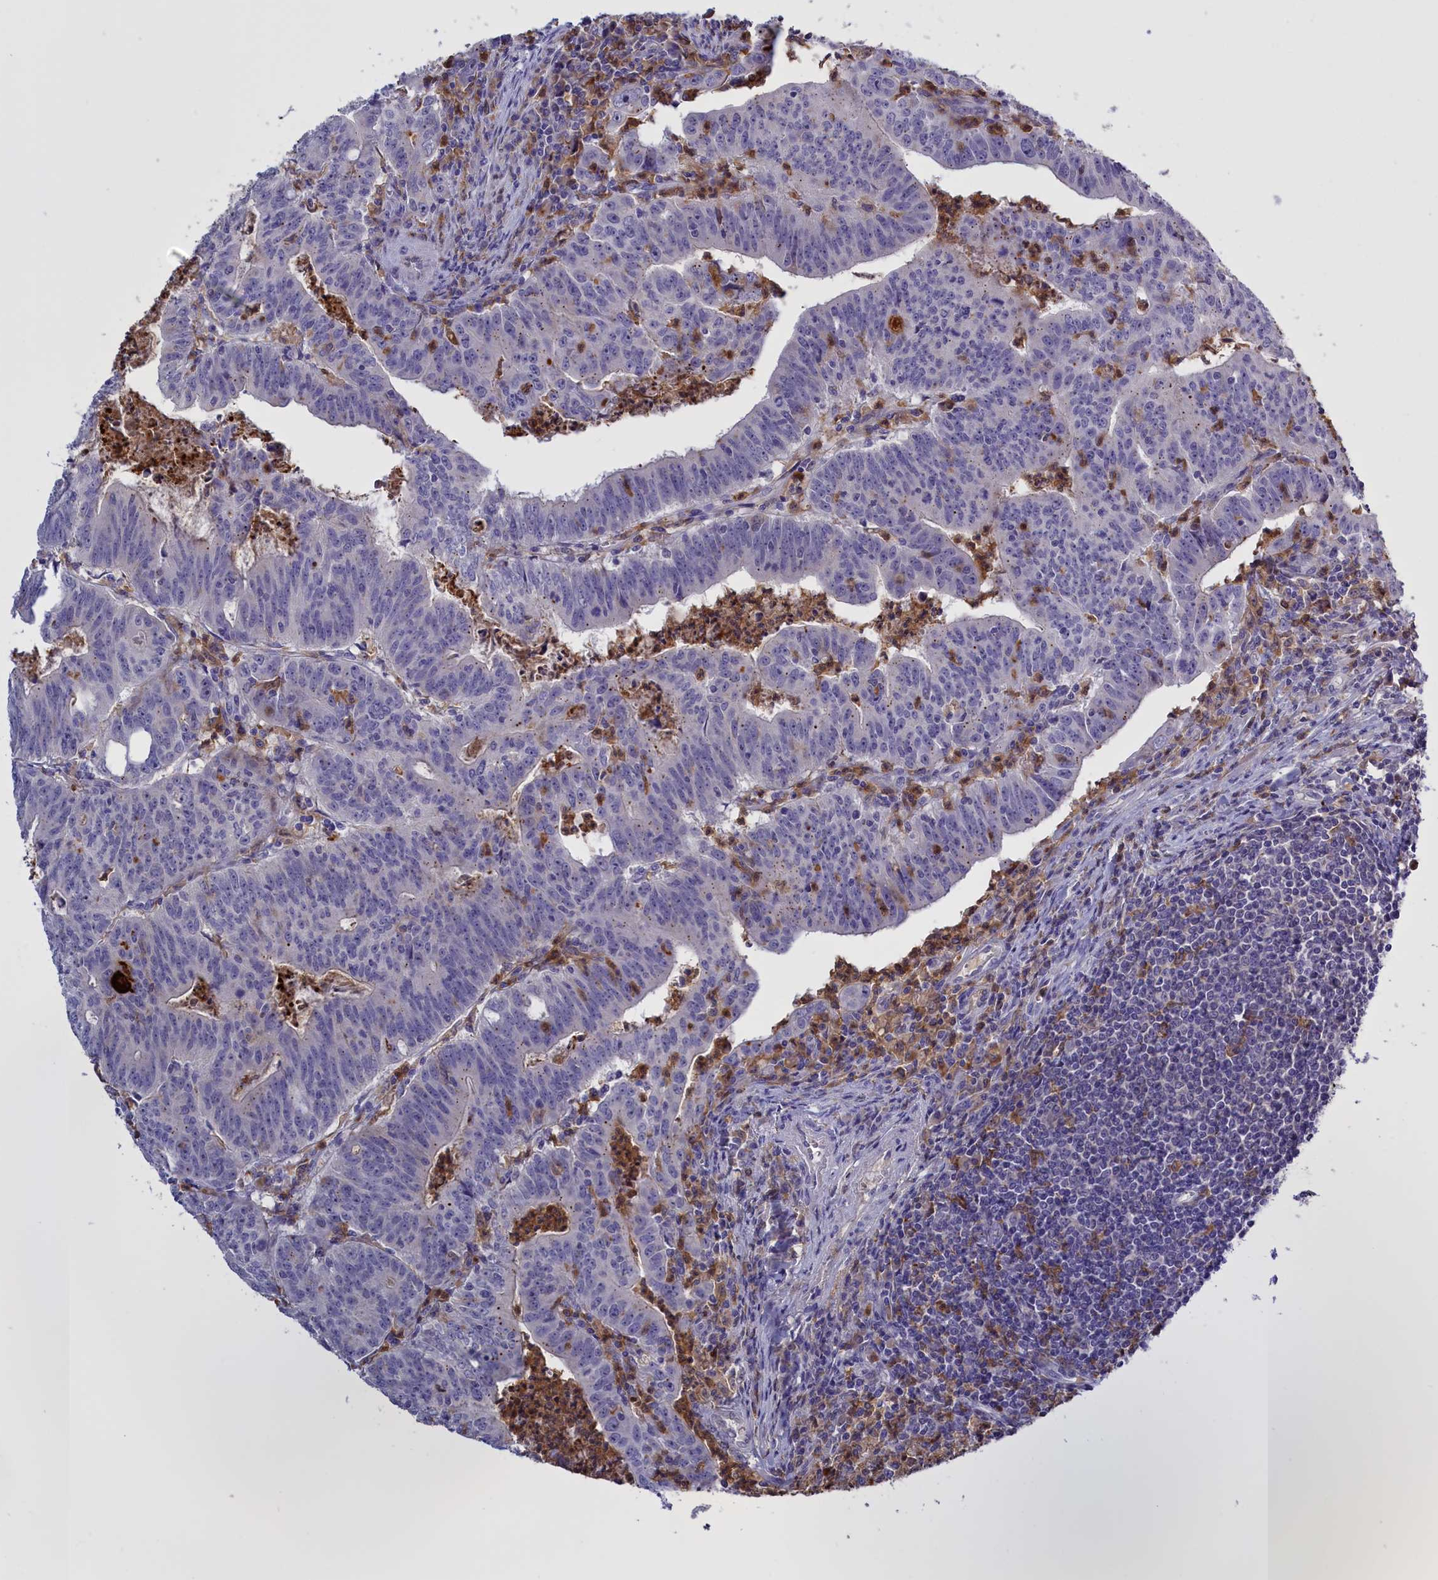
{"staining": {"intensity": "negative", "quantity": "none", "location": "none"}, "tissue": "colorectal cancer", "cell_type": "Tumor cells", "image_type": "cancer", "snomed": [{"axis": "morphology", "description": "Adenocarcinoma, NOS"}, {"axis": "topography", "description": "Rectum"}], "caption": "A high-resolution histopathology image shows immunohistochemistry staining of colorectal cancer (adenocarcinoma), which displays no significant staining in tumor cells.", "gene": "FAM149B1", "patient": {"sex": "male", "age": 69}}